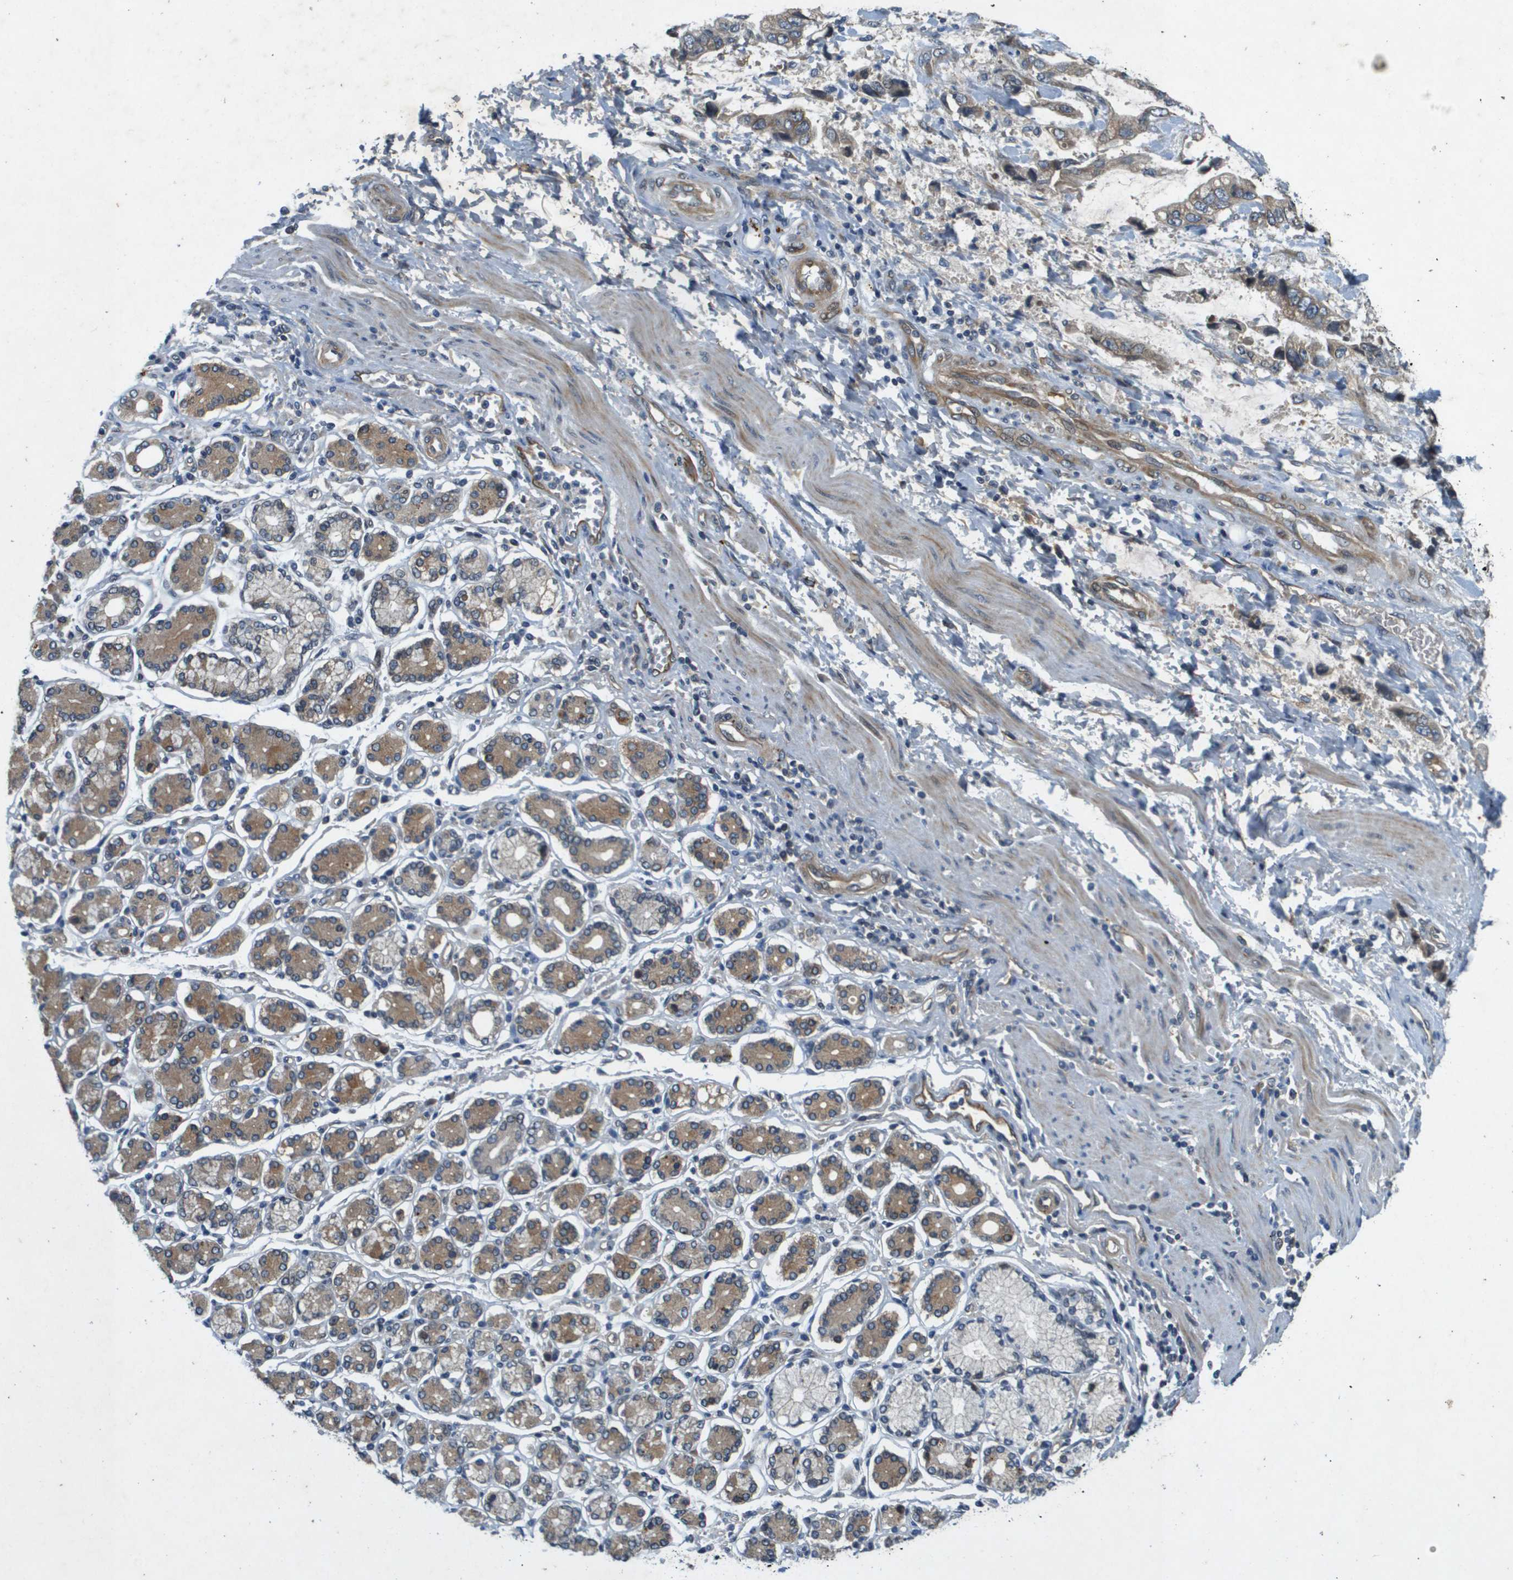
{"staining": {"intensity": "moderate", "quantity": ">75%", "location": "cytoplasmic/membranous"}, "tissue": "stomach cancer", "cell_type": "Tumor cells", "image_type": "cancer", "snomed": [{"axis": "morphology", "description": "Normal tissue, NOS"}, {"axis": "morphology", "description": "Adenocarcinoma, NOS"}, {"axis": "topography", "description": "Stomach"}], "caption": "Protein expression analysis of adenocarcinoma (stomach) displays moderate cytoplasmic/membranous staining in about >75% of tumor cells.", "gene": "PGAP3", "patient": {"sex": "male", "age": 62}}